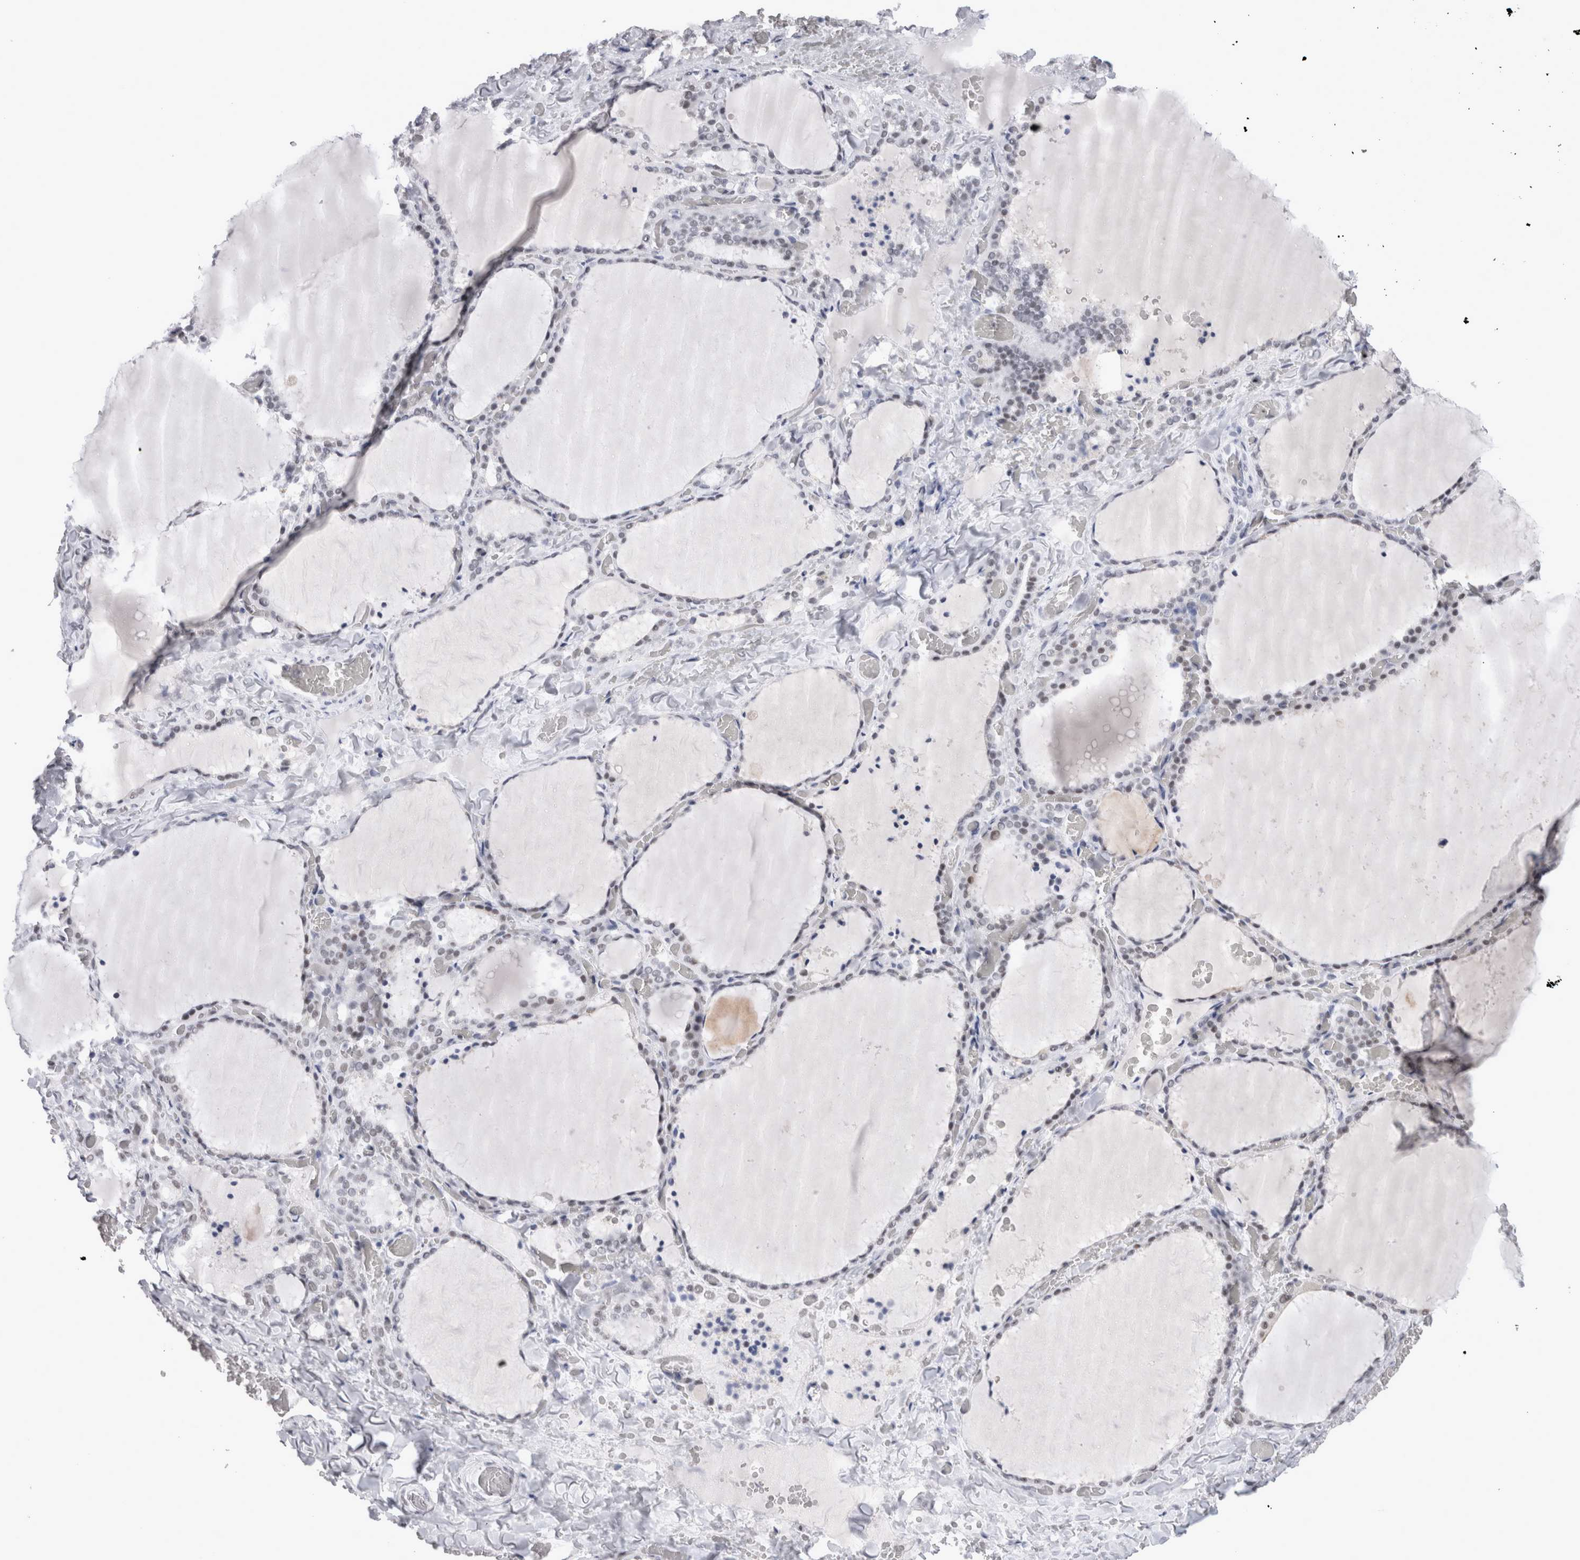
{"staining": {"intensity": "weak", "quantity": "25%-75%", "location": "nuclear"}, "tissue": "thyroid gland", "cell_type": "Glandular cells", "image_type": "normal", "snomed": [{"axis": "morphology", "description": "Normal tissue, NOS"}, {"axis": "topography", "description": "Thyroid gland"}], "caption": "Glandular cells exhibit low levels of weak nuclear expression in approximately 25%-75% of cells in unremarkable thyroid gland.", "gene": "API5", "patient": {"sex": "female", "age": 22}}